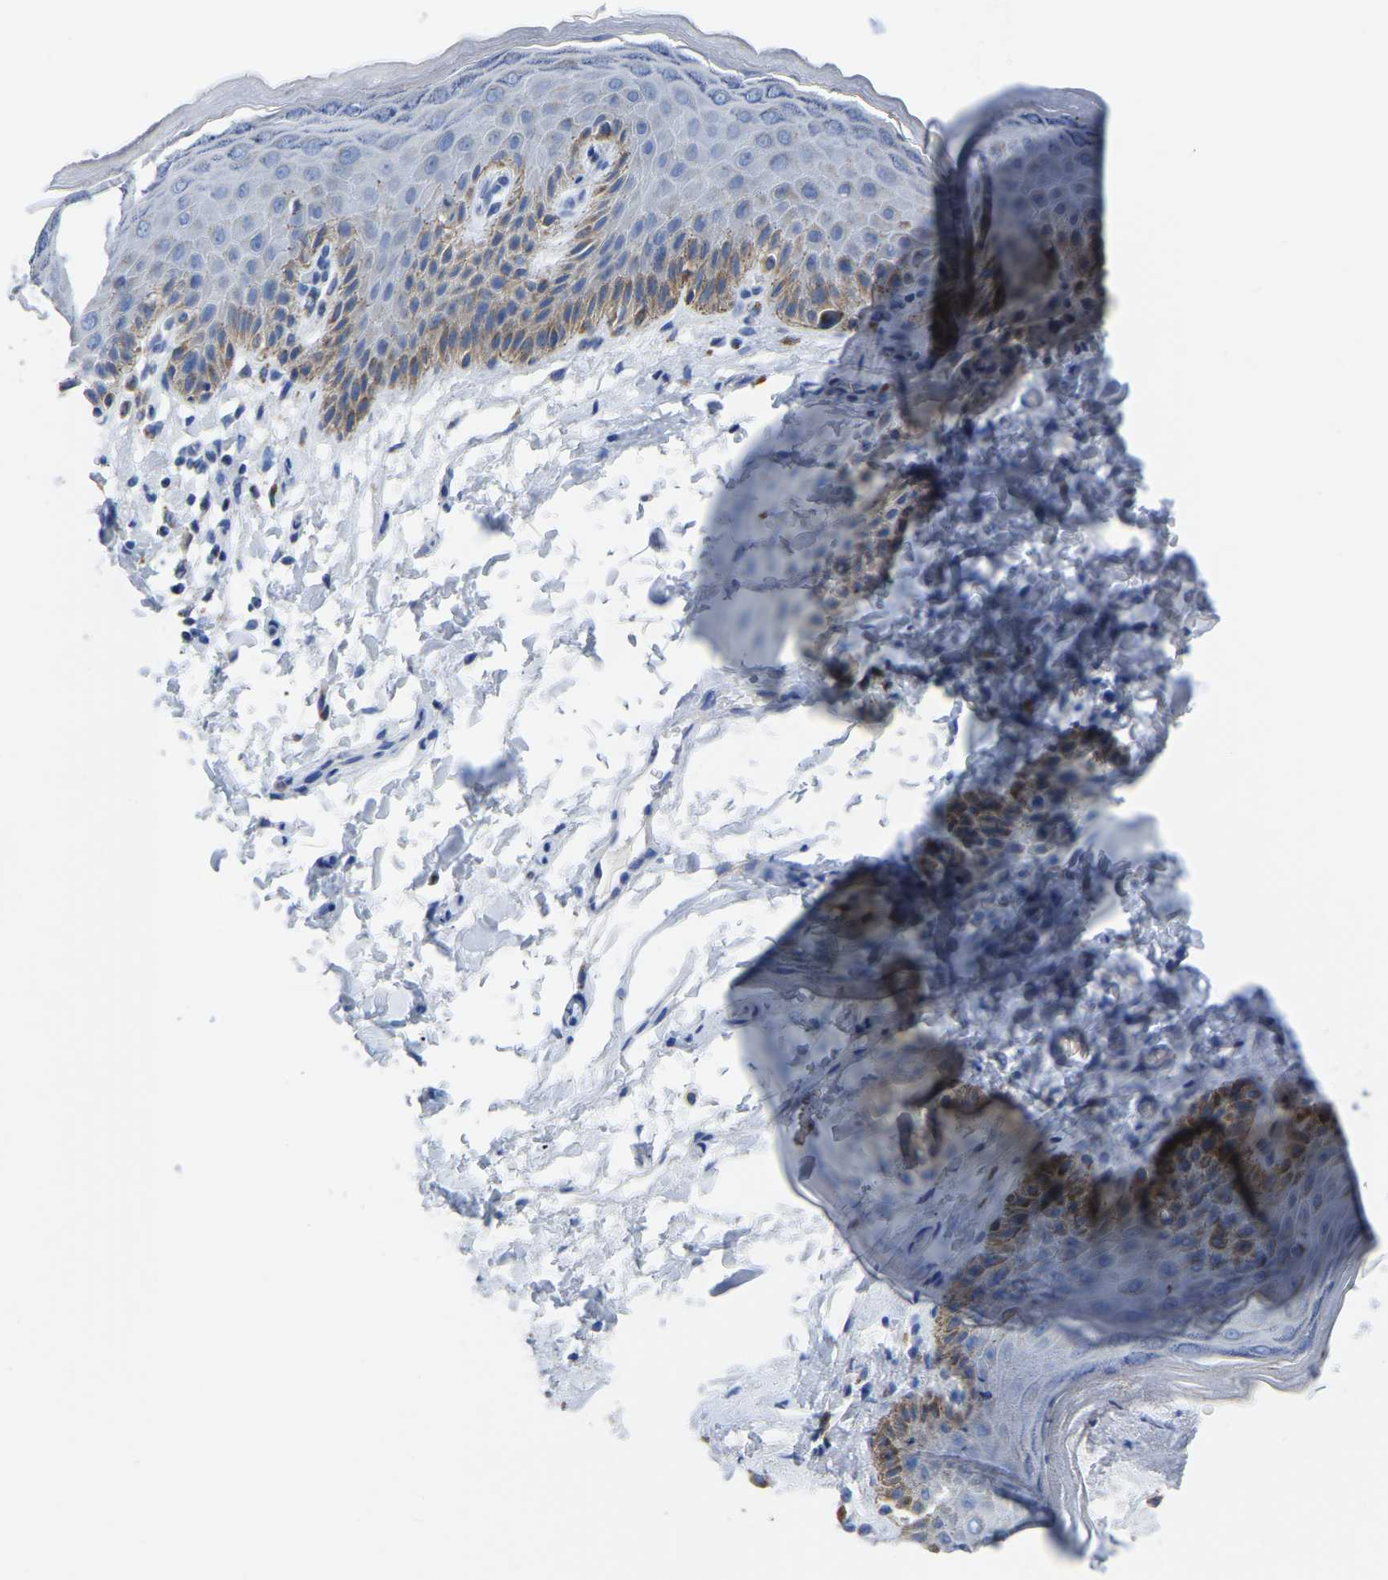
{"staining": {"intensity": "weak", "quantity": "<25%", "location": "cytoplasmic/membranous"}, "tissue": "skin", "cell_type": "Epidermal cells", "image_type": "normal", "snomed": [{"axis": "morphology", "description": "Normal tissue, NOS"}, {"axis": "topography", "description": "Anal"}], "caption": "Human skin stained for a protein using immunohistochemistry (IHC) reveals no positivity in epidermal cells.", "gene": "ETFA", "patient": {"sex": "male", "age": 44}}